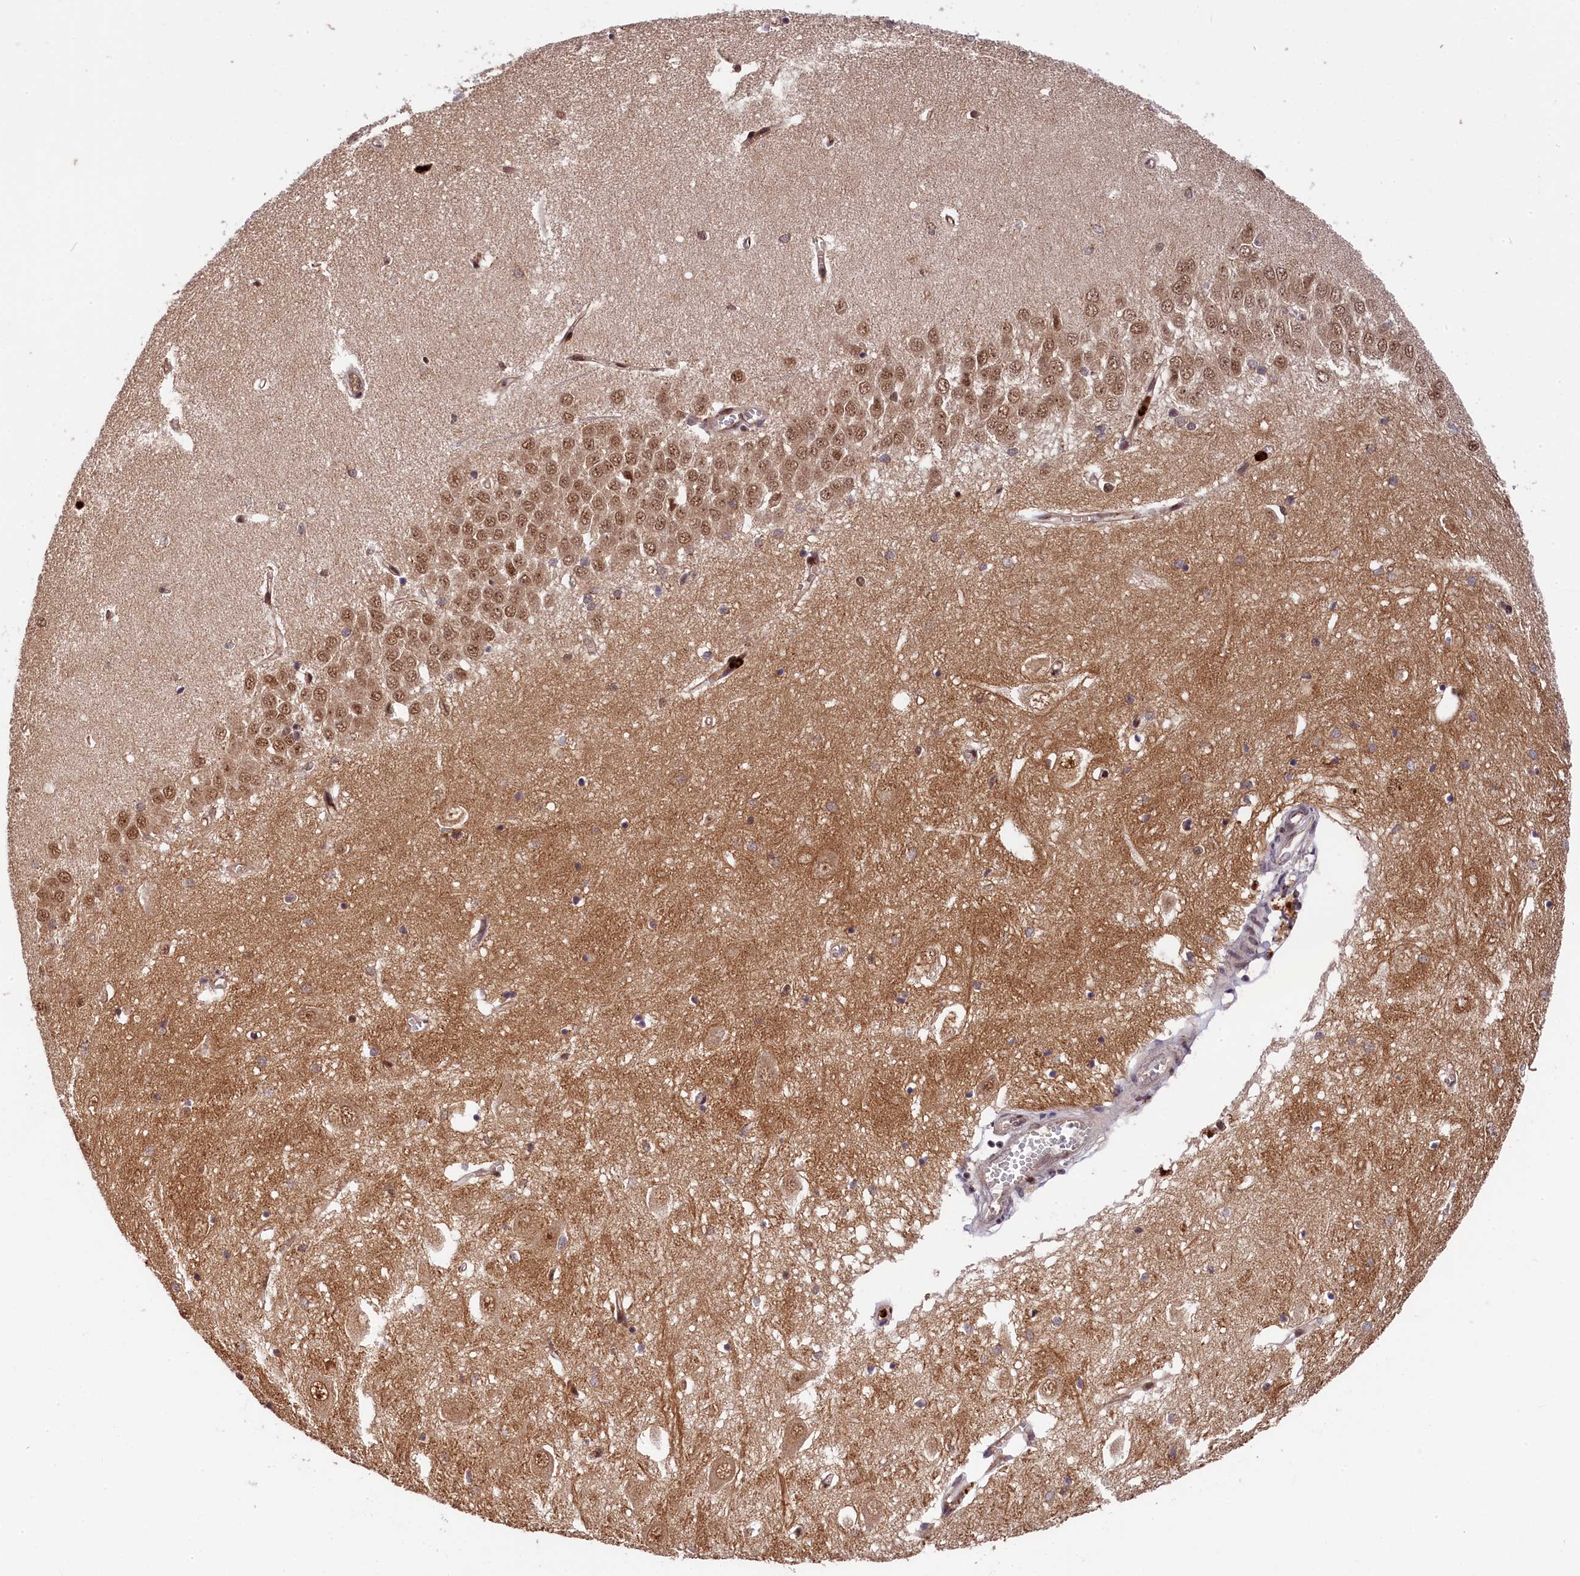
{"staining": {"intensity": "strong", "quantity": "<25%", "location": "nuclear"}, "tissue": "hippocampus", "cell_type": "Glial cells", "image_type": "normal", "snomed": [{"axis": "morphology", "description": "Normal tissue, NOS"}, {"axis": "topography", "description": "Hippocampus"}], "caption": "Strong nuclear expression for a protein is present in approximately <25% of glial cells of unremarkable hippocampus using immunohistochemistry (IHC).", "gene": "ADIG", "patient": {"sex": "female", "age": 64}}